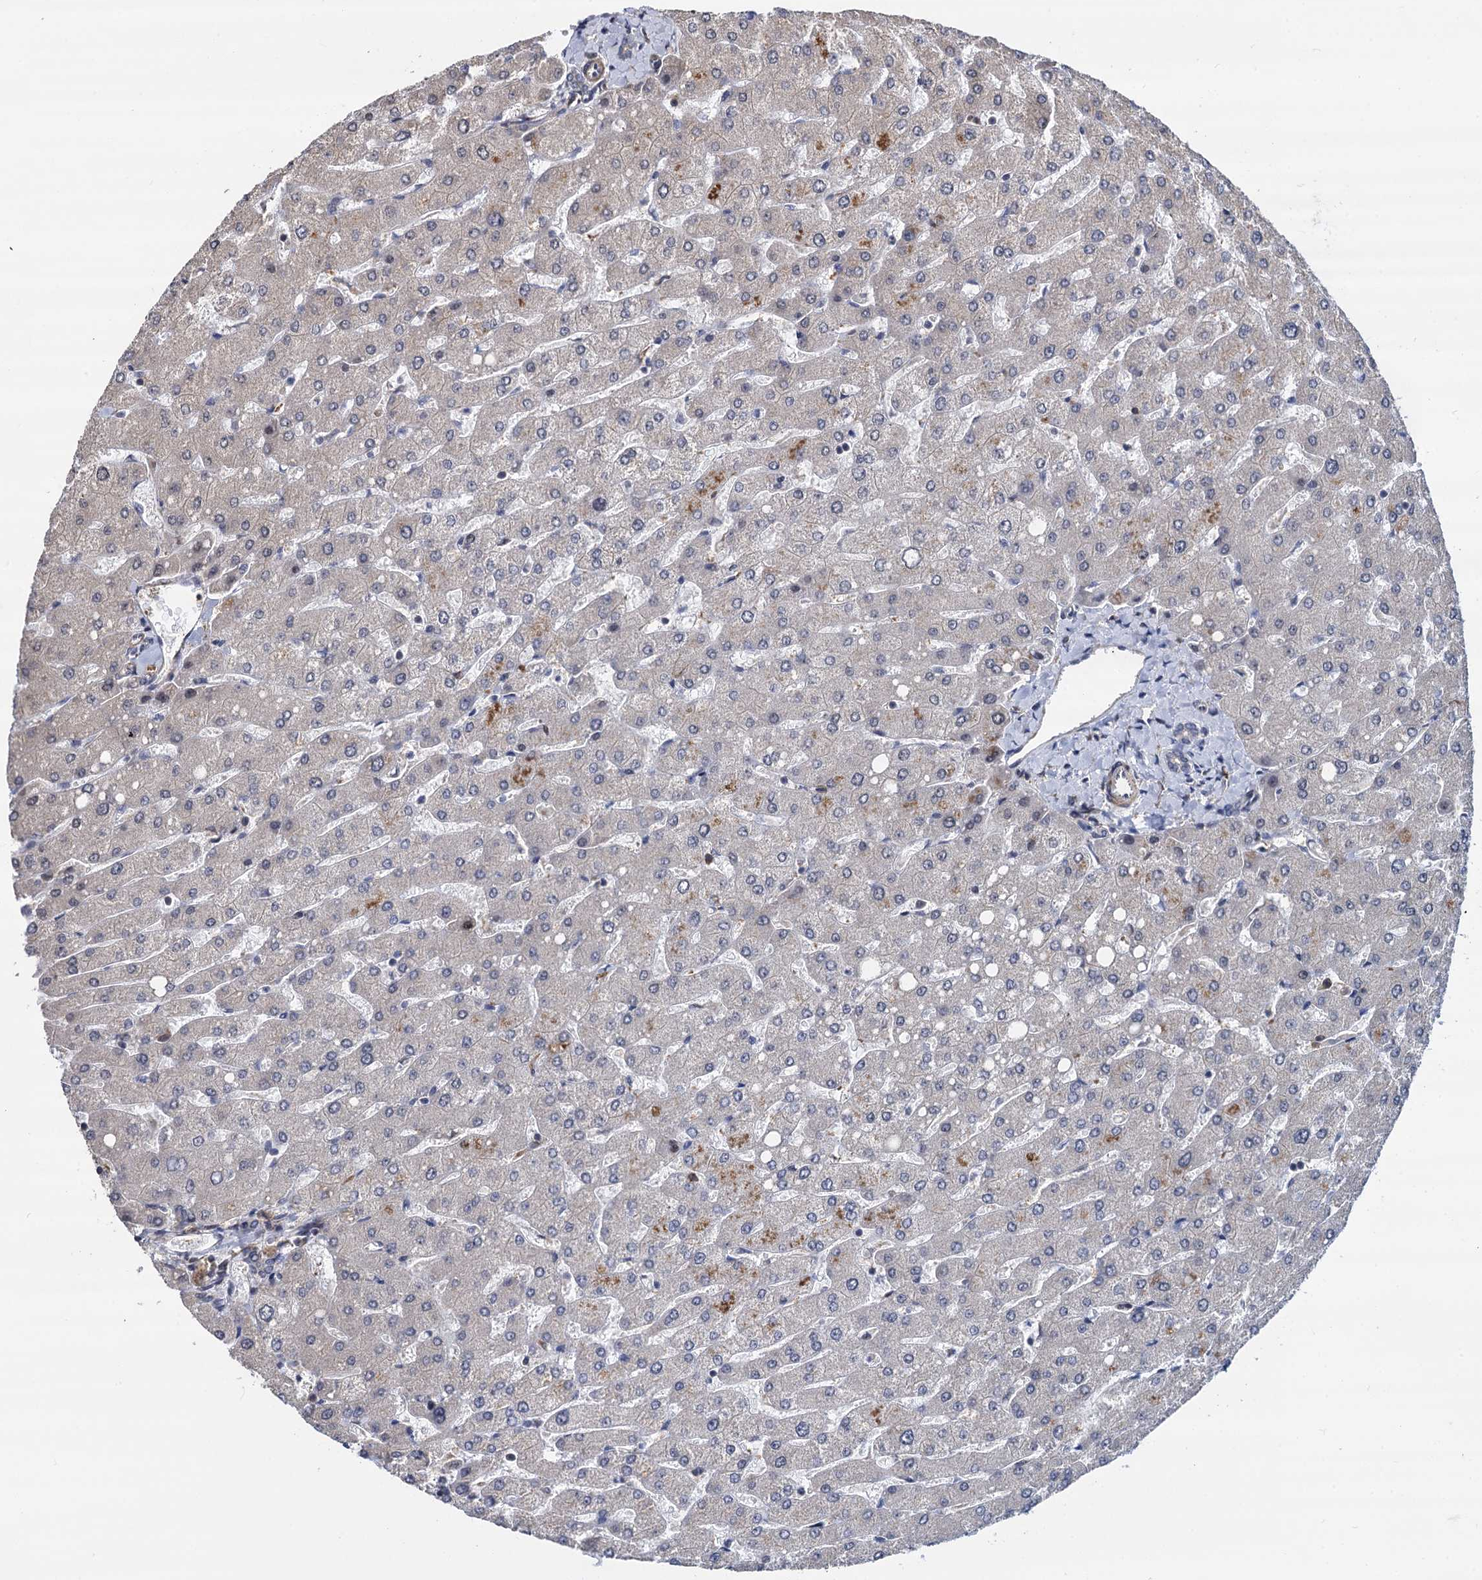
{"staining": {"intensity": "negative", "quantity": "none", "location": "none"}, "tissue": "liver", "cell_type": "Cholangiocytes", "image_type": "normal", "snomed": [{"axis": "morphology", "description": "Normal tissue, NOS"}, {"axis": "topography", "description": "Liver"}], "caption": "Histopathology image shows no significant protein positivity in cholangiocytes of unremarkable liver.", "gene": "PSMD4", "patient": {"sex": "male", "age": 55}}